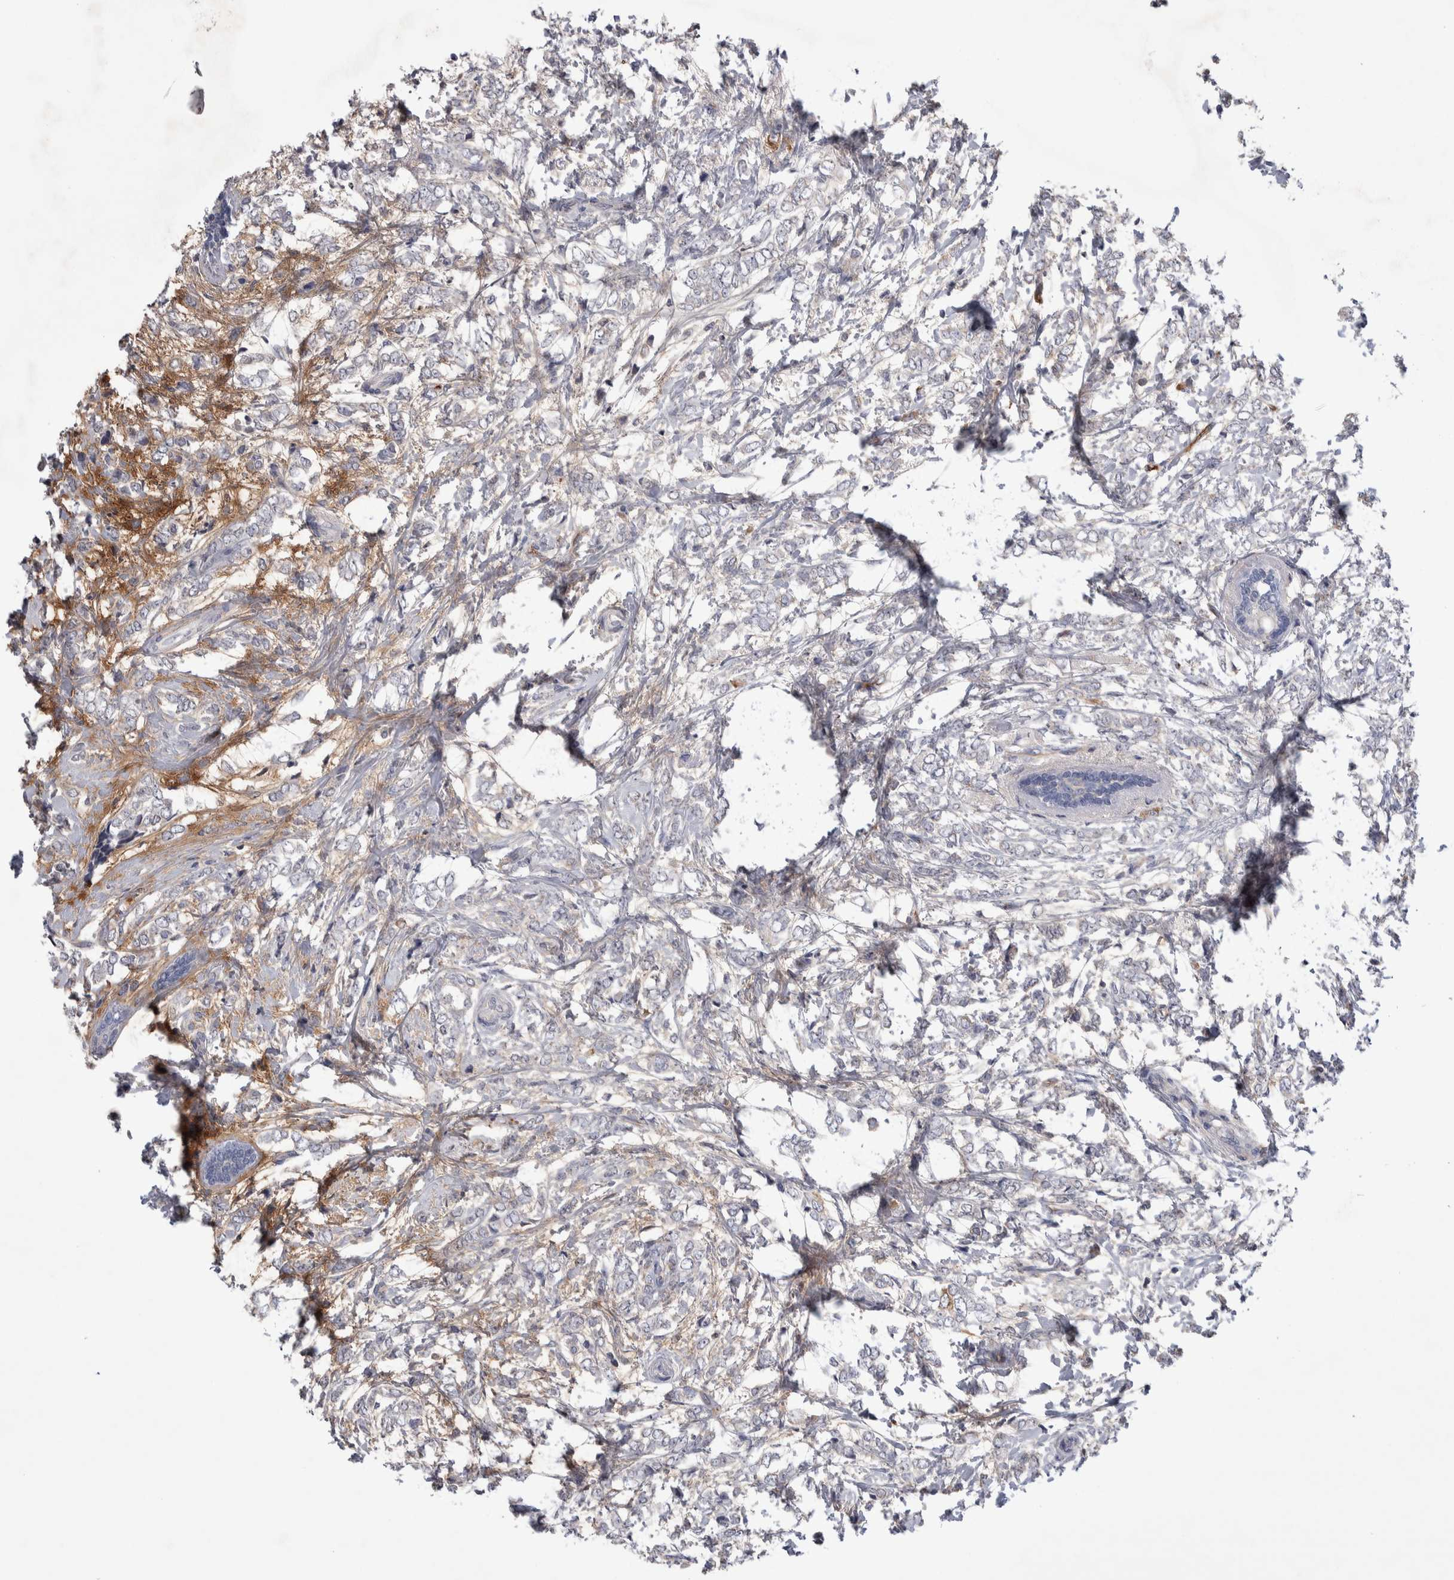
{"staining": {"intensity": "negative", "quantity": "none", "location": "none"}, "tissue": "breast cancer", "cell_type": "Tumor cells", "image_type": "cancer", "snomed": [{"axis": "morphology", "description": "Normal tissue, NOS"}, {"axis": "morphology", "description": "Lobular carcinoma"}, {"axis": "topography", "description": "Breast"}], "caption": "Histopathology image shows no protein expression in tumor cells of breast cancer (lobular carcinoma) tissue.", "gene": "CEP131", "patient": {"sex": "female", "age": 47}}